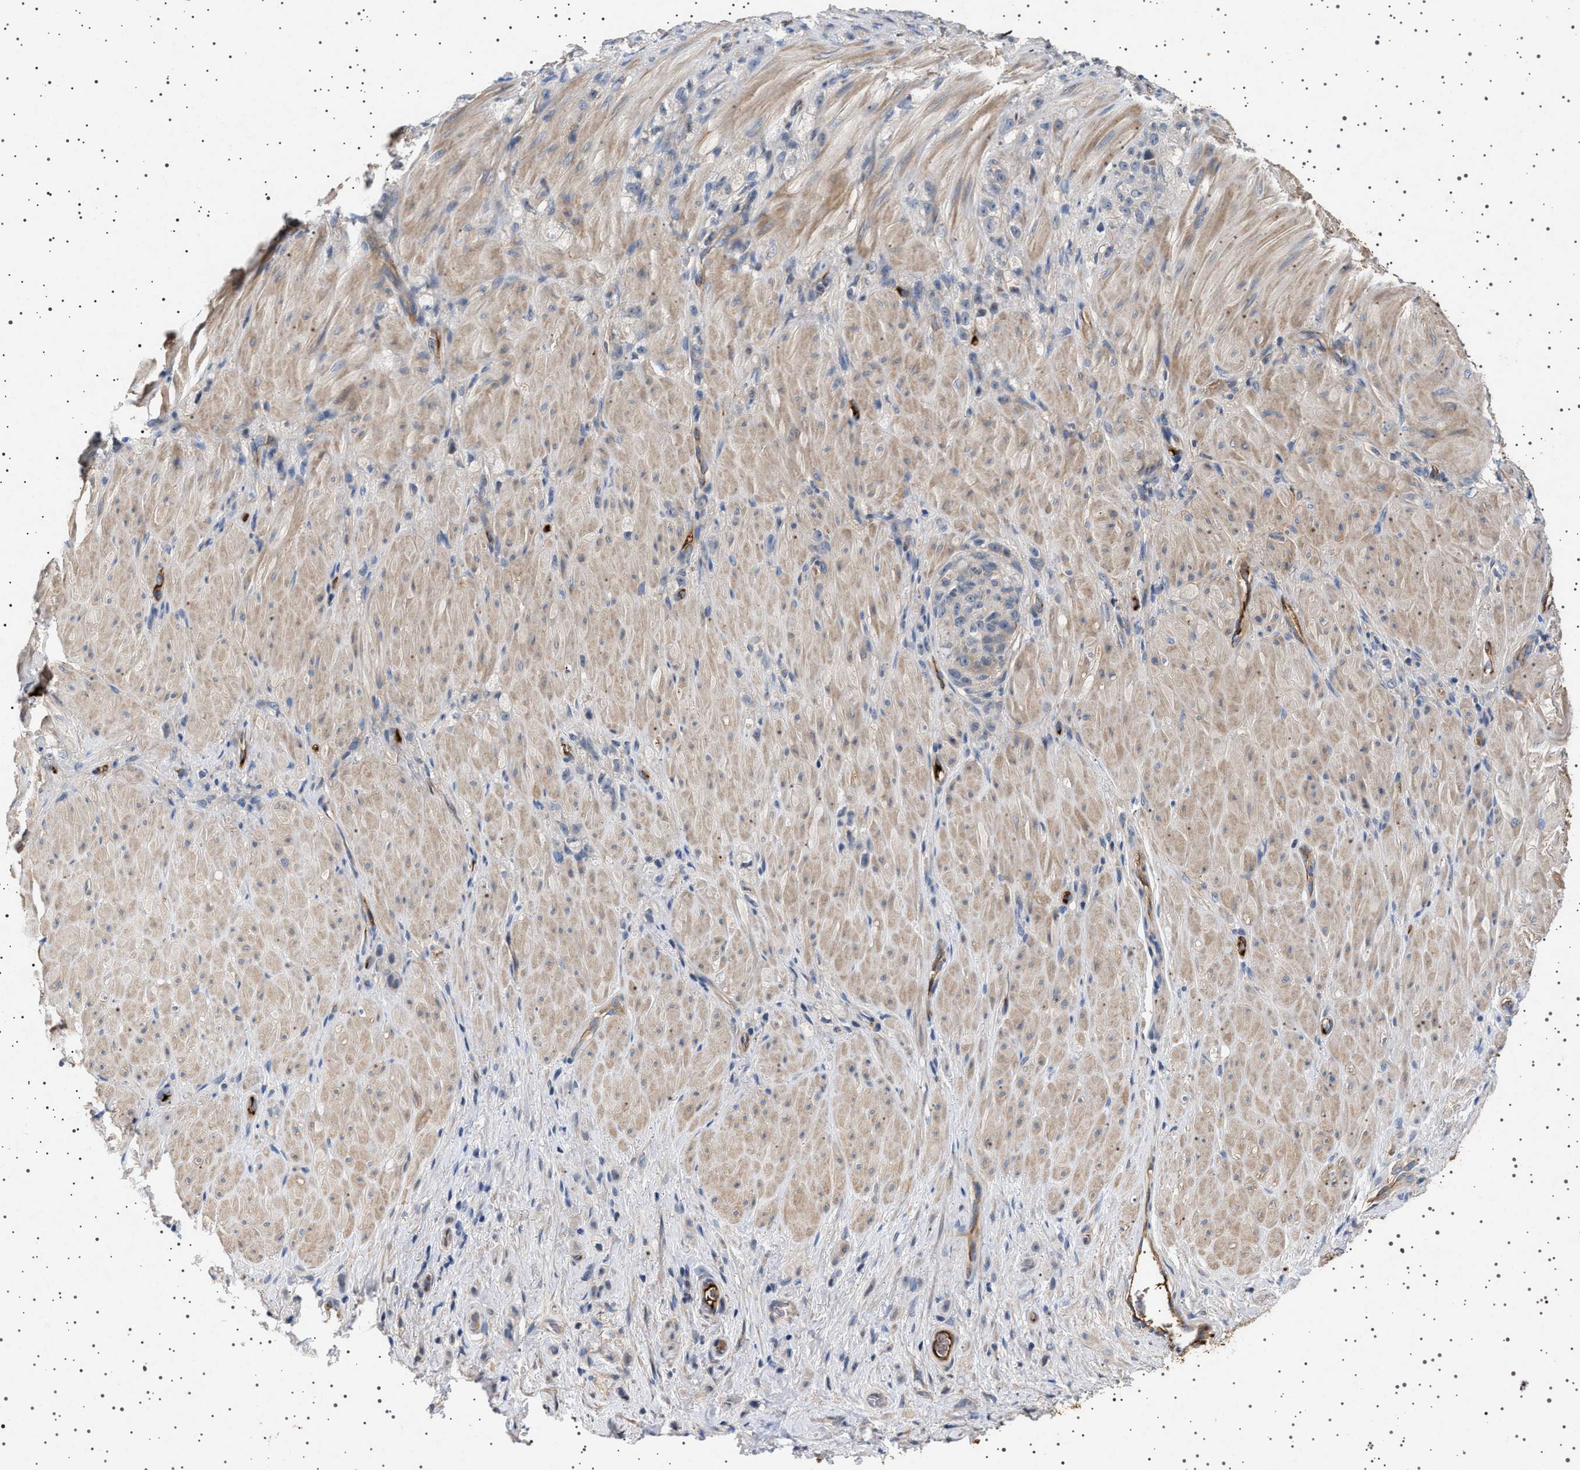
{"staining": {"intensity": "negative", "quantity": "none", "location": "none"}, "tissue": "stomach cancer", "cell_type": "Tumor cells", "image_type": "cancer", "snomed": [{"axis": "morphology", "description": "Normal tissue, NOS"}, {"axis": "morphology", "description": "Adenocarcinoma, NOS"}, {"axis": "topography", "description": "Stomach"}], "caption": "IHC image of adenocarcinoma (stomach) stained for a protein (brown), which displays no positivity in tumor cells.", "gene": "FICD", "patient": {"sex": "male", "age": 82}}